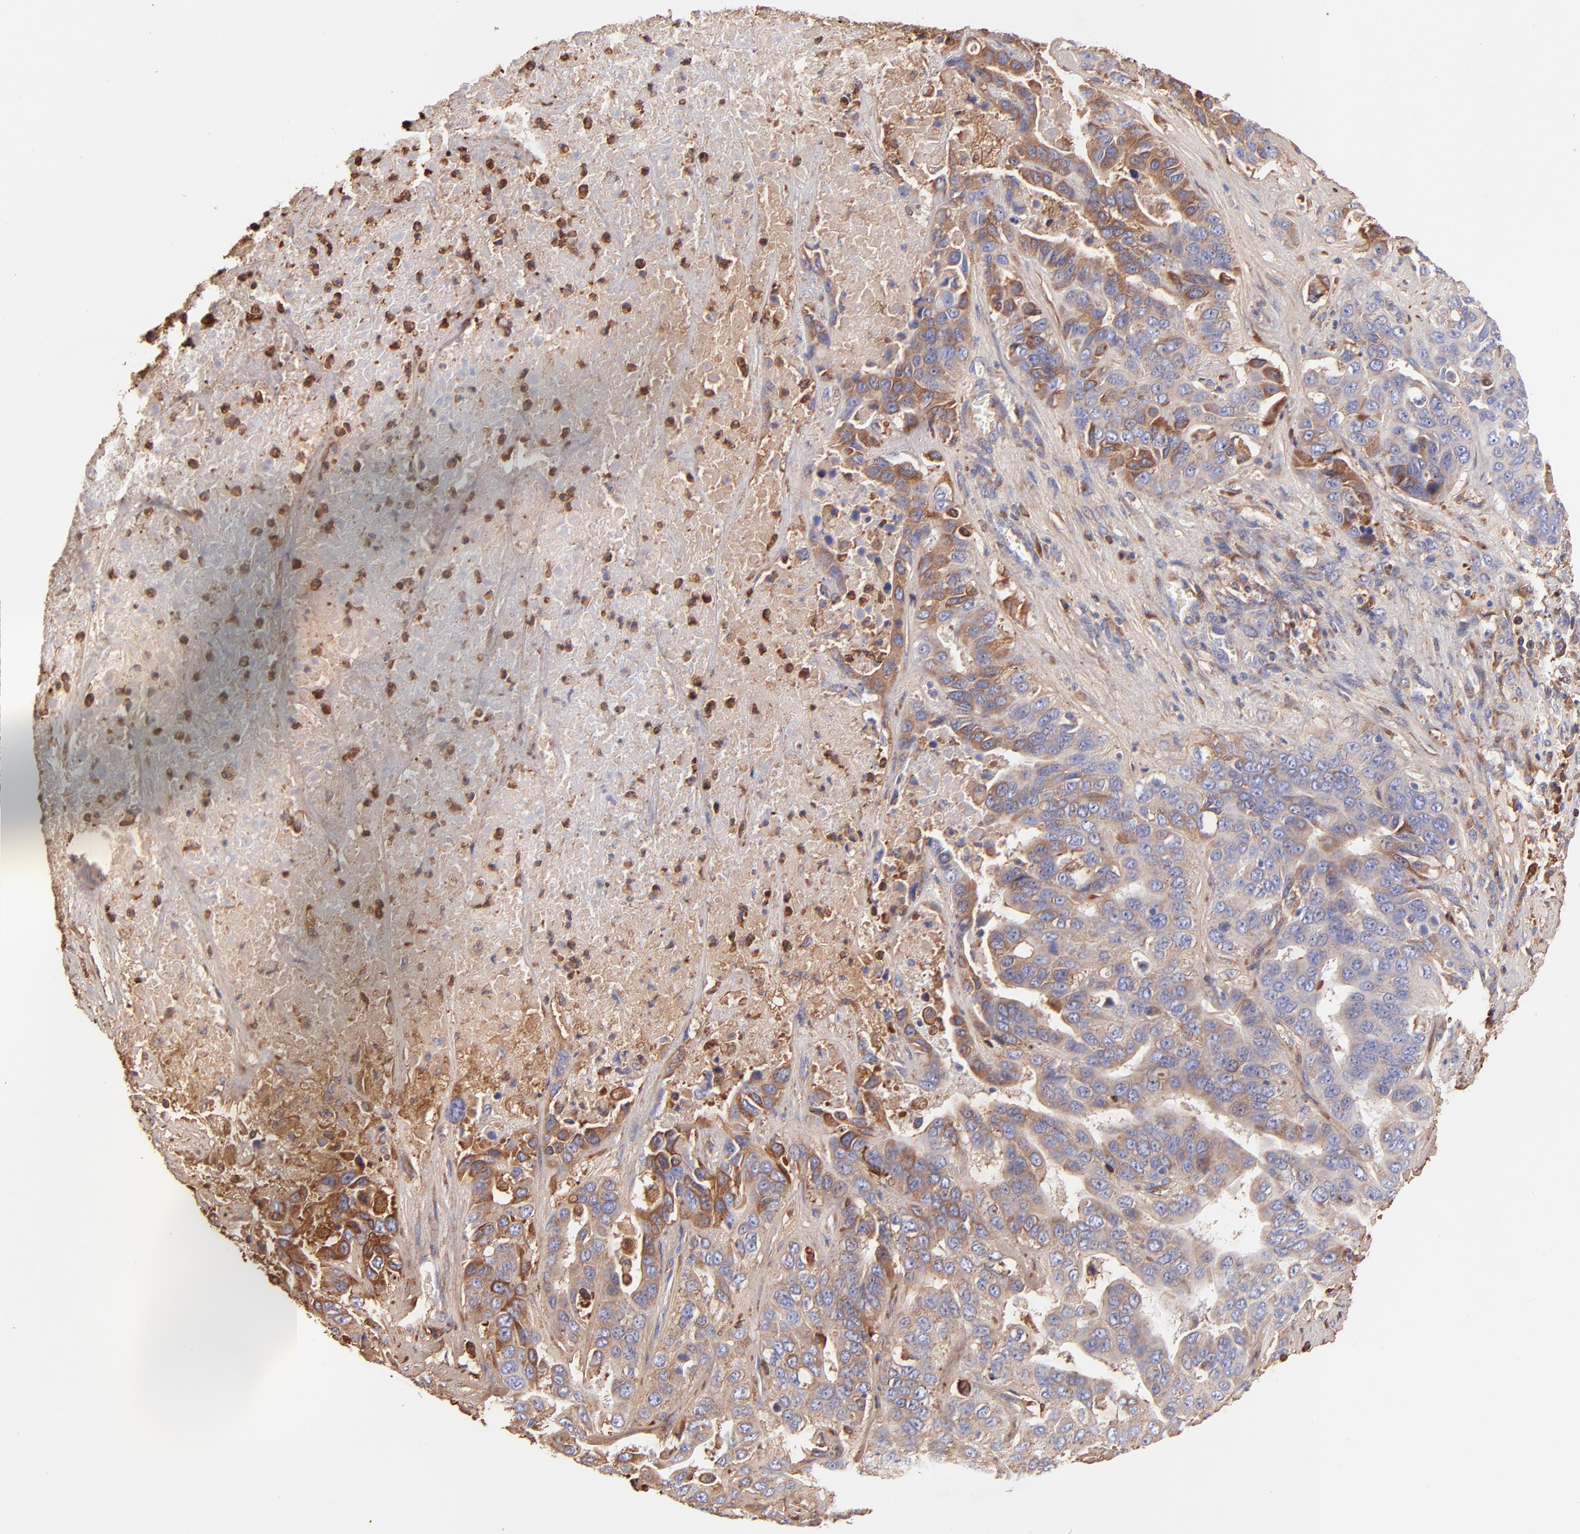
{"staining": {"intensity": "strong", "quantity": "<25%", "location": "cytoplasmic/membranous"}, "tissue": "liver cancer", "cell_type": "Tumor cells", "image_type": "cancer", "snomed": [{"axis": "morphology", "description": "Cholangiocarcinoma"}, {"axis": "topography", "description": "Liver"}], "caption": "Protein staining shows strong cytoplasmic/membranous staining in about <25% of tumor cells in liver cancer.", "gene": "BGN", "patient": {"sex": "female", "age": 52}}